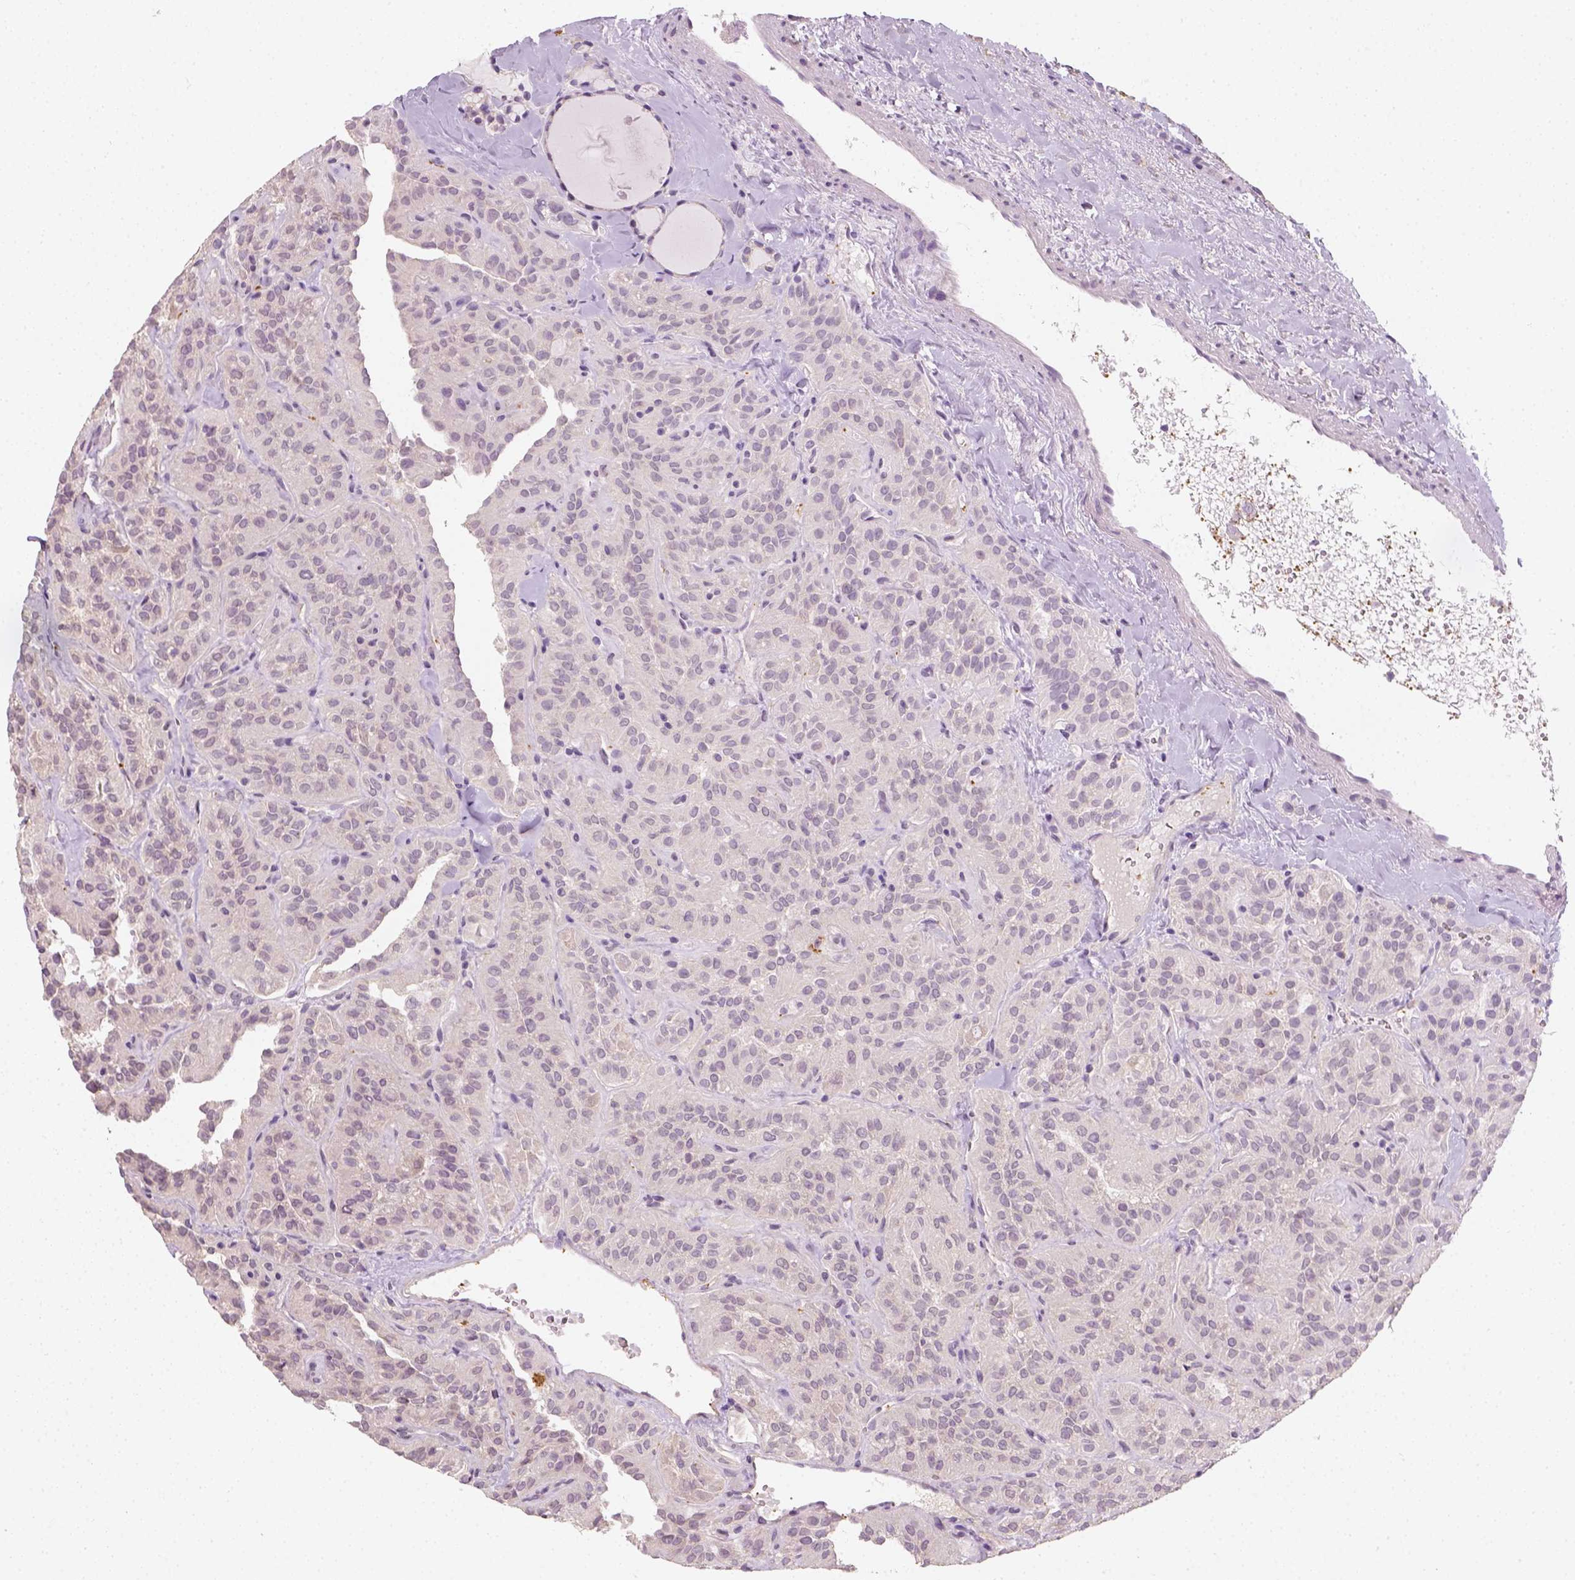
{"staining": {"intensity": "negative", "quantity": "none", "location": "none"}, "tissue": "thyroid cancer", "cell_type": "Tumor cells", "image_type": "cancer", "snomed": [{"axis": "morphology", "description": "Papillary adenocarcinoma, NOS"}, {"axis": "topography", "description": "Thyroid gland"}], "caption": "High magnification brightfield microscopy of papillary adenocarcinoma (thyroid) stained with DAB (3,3'-diaminobenzidine) (brown) and counterstained with hematoxylin (blue): tumor cells show no significant positivity.", "gene": "FAM163B", "patient": {"sex": "female", "age": 45}}